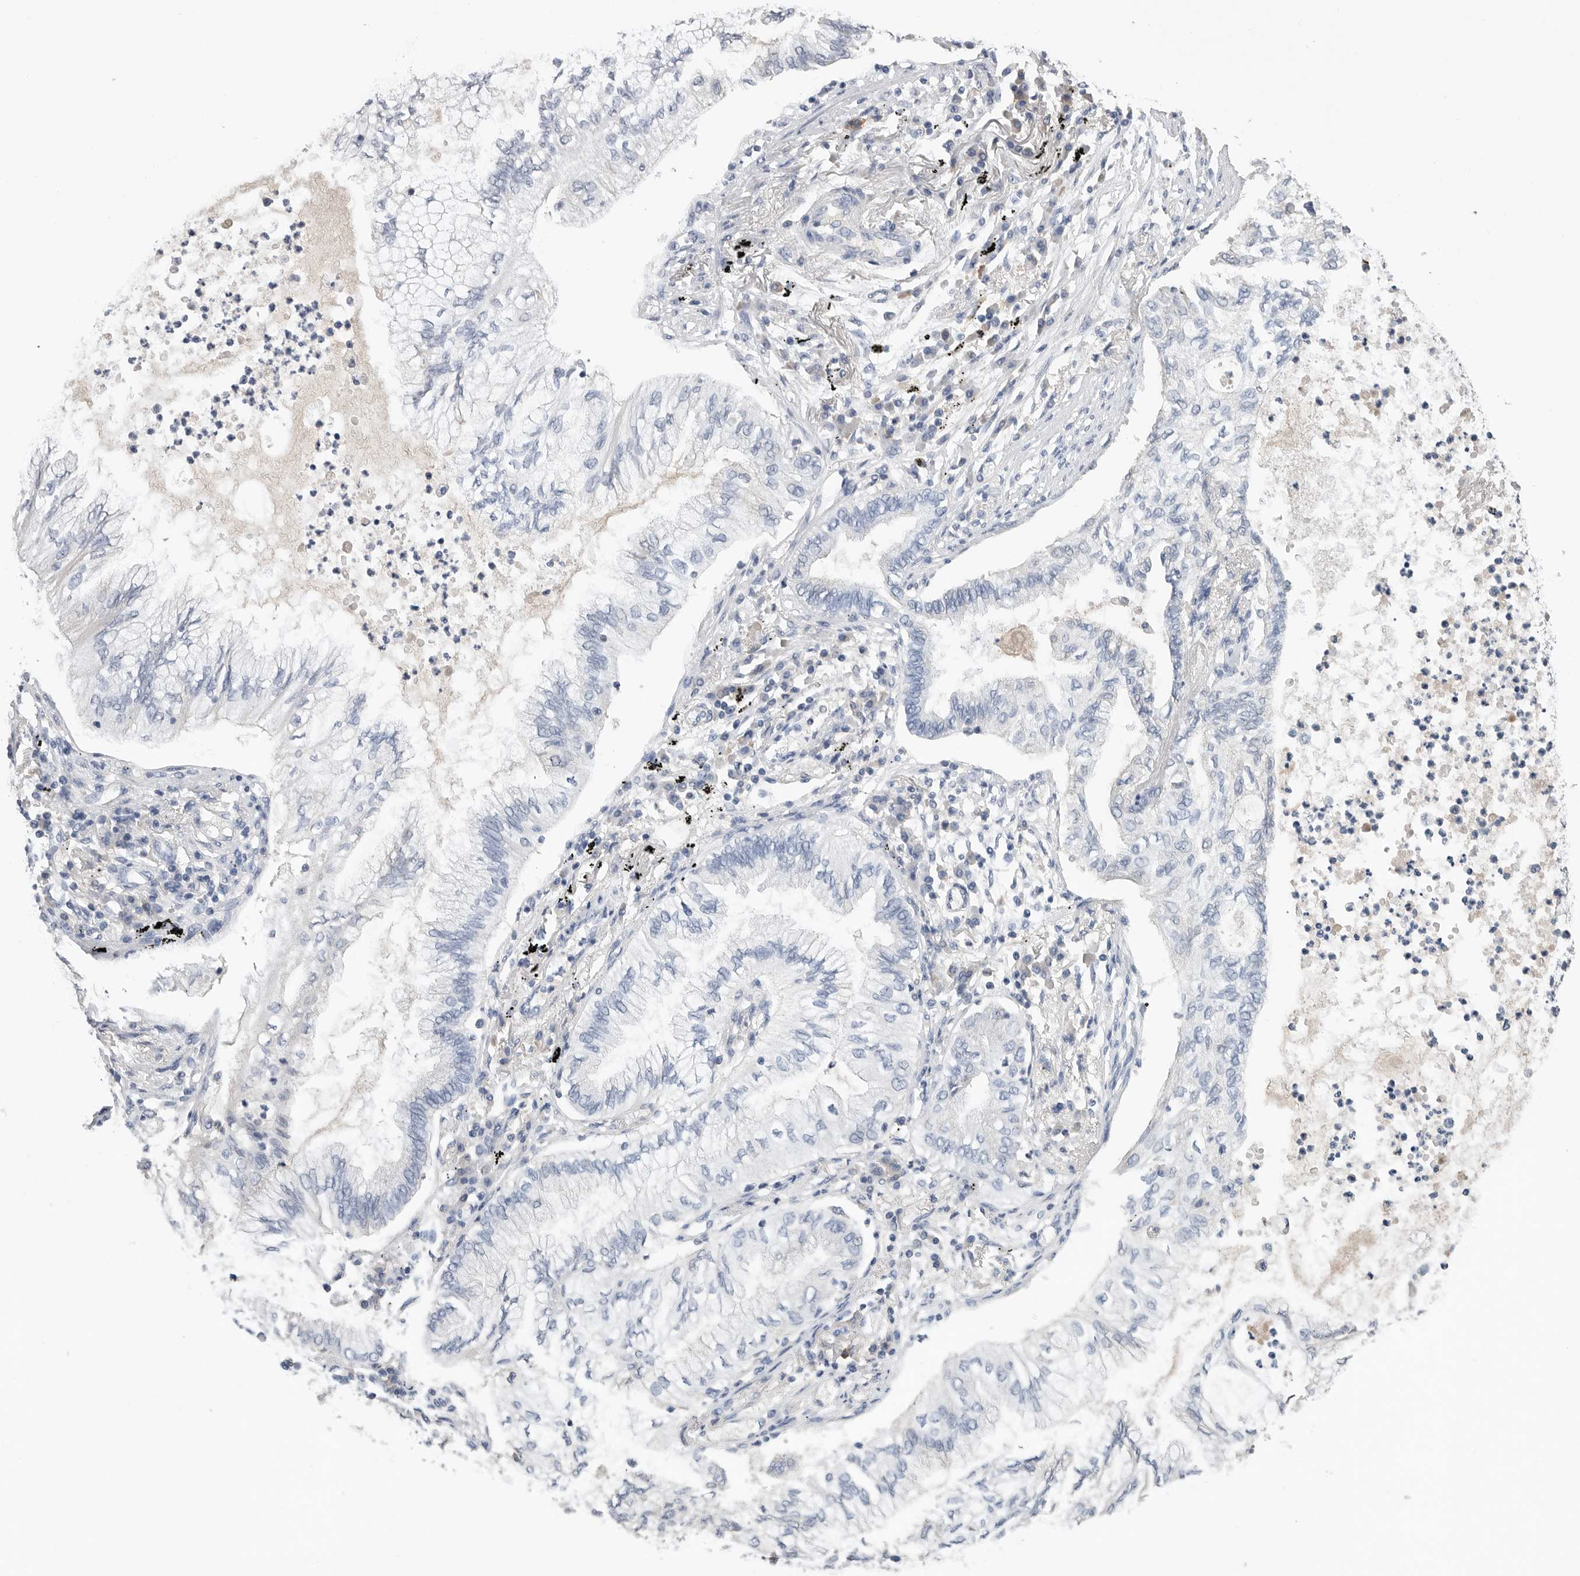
{"staining": {"intensity": "negative", "quantity": "none", "location": "none"}, "tissue": "lung cancer", "cell_type": "Tumor cells", "image_type": "cancer", "snomed": [{"axis": "morphology", "description": "Normal tissue, NOS"}, {"axis": "morphology", "description": "Adenocarcinoma, NOS"}, {"axis": "topography", "description": "Bronchus"}, {"axis": "topography", "description": "Lung"}], "caption": "There is no significant expression in tumor cells of lung cancer.", "gene": "FABP6", "patient": {"sex": "female", "age": 70}}